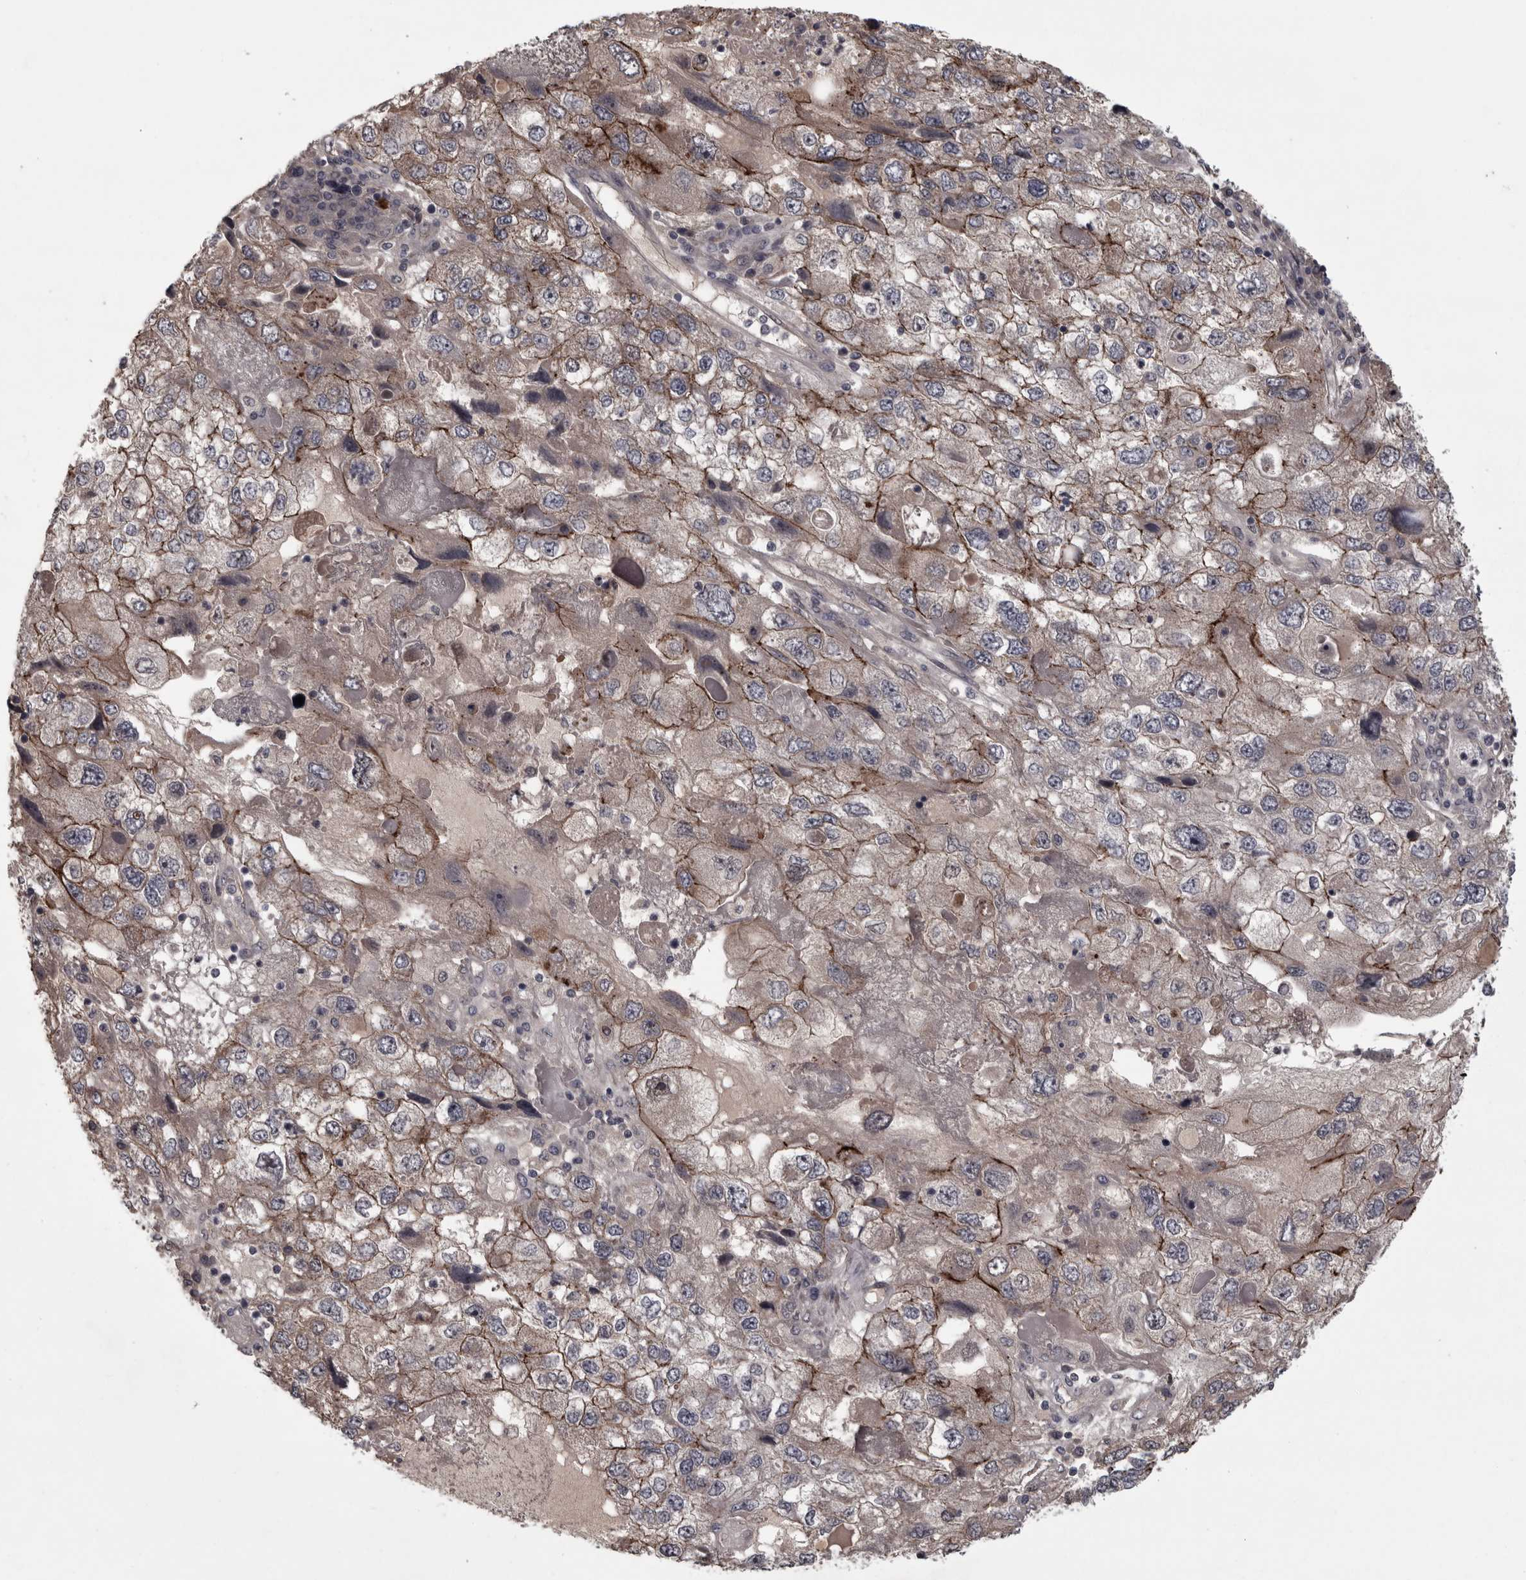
{"staining": {"intensity": "weak", "quantity": ">75%", "location": "cytoplasmic/membranous"}, "tissue": "endometrial cancer", "cell_type": "Tumor cells", "image_type": "cancer", "snomed": [{"axis": "morphology", "description": "Adenocarcinoma, NOS"}, {"axis": "topography", "description": "Endometrium"}], "caption": "Brown immunohistochemical staining in adenocarcinoma (endometrial) exhibits weak cytoplasmic/membranous staining in about >75% of tumor cells.", "gene": "PCDH17", "patient": {"sex": "female", "age": 49}}